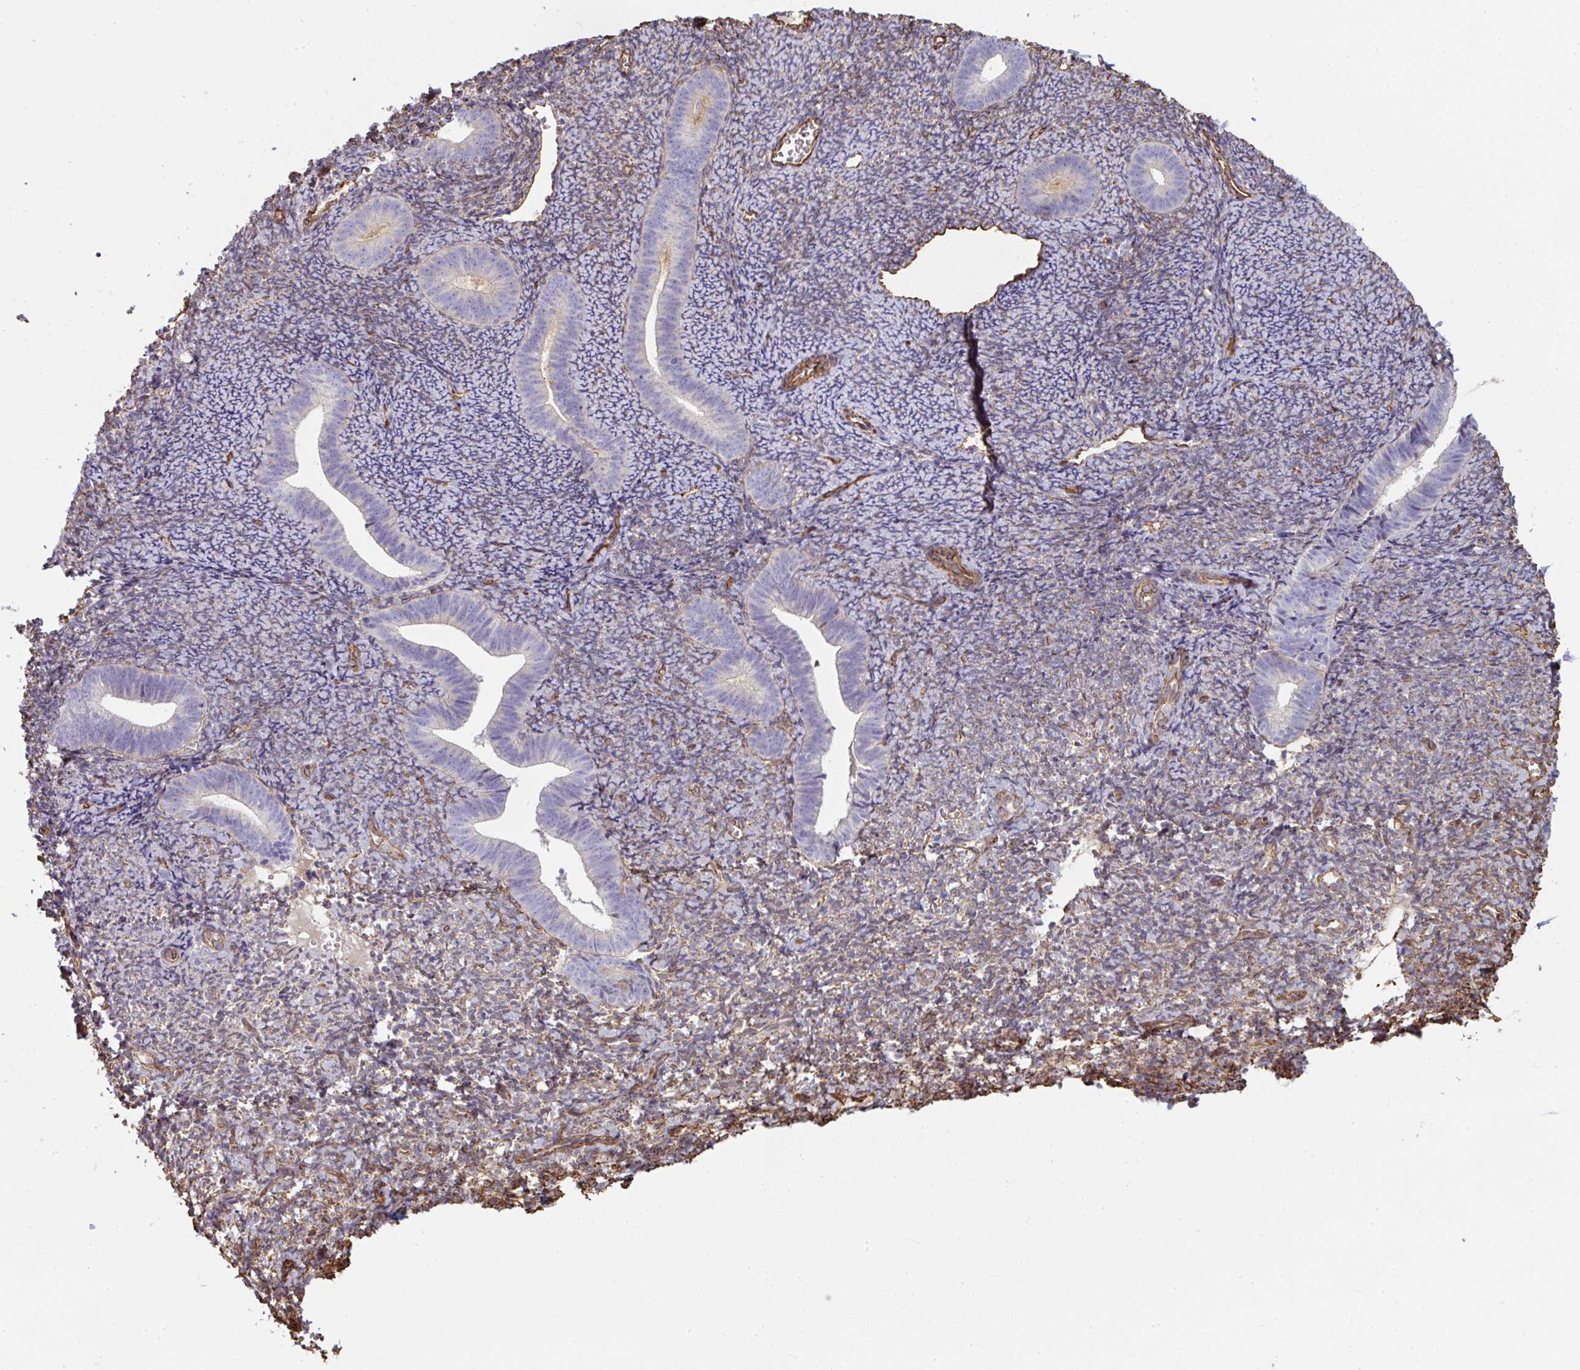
{"staining": {"intensity": "weak", "quantity": "25%-75%", "location": "cytoplasmic/membranous"}, "tissue": "endometrium", "cell_type": "Cells in endometrial stroma", "image_type": "normal", "snomed": [{"axis": "morphology", "description": "Normal tissue, NOS"}, {"axis": "topography", "description": "Endometrium"}], "caption": "Human endometrium stained with a protein marker exhibits weak staining in cells in endometrial stroma.", "gene": "ANKUB1", "patient": {"sex": "female", "age": 39}}